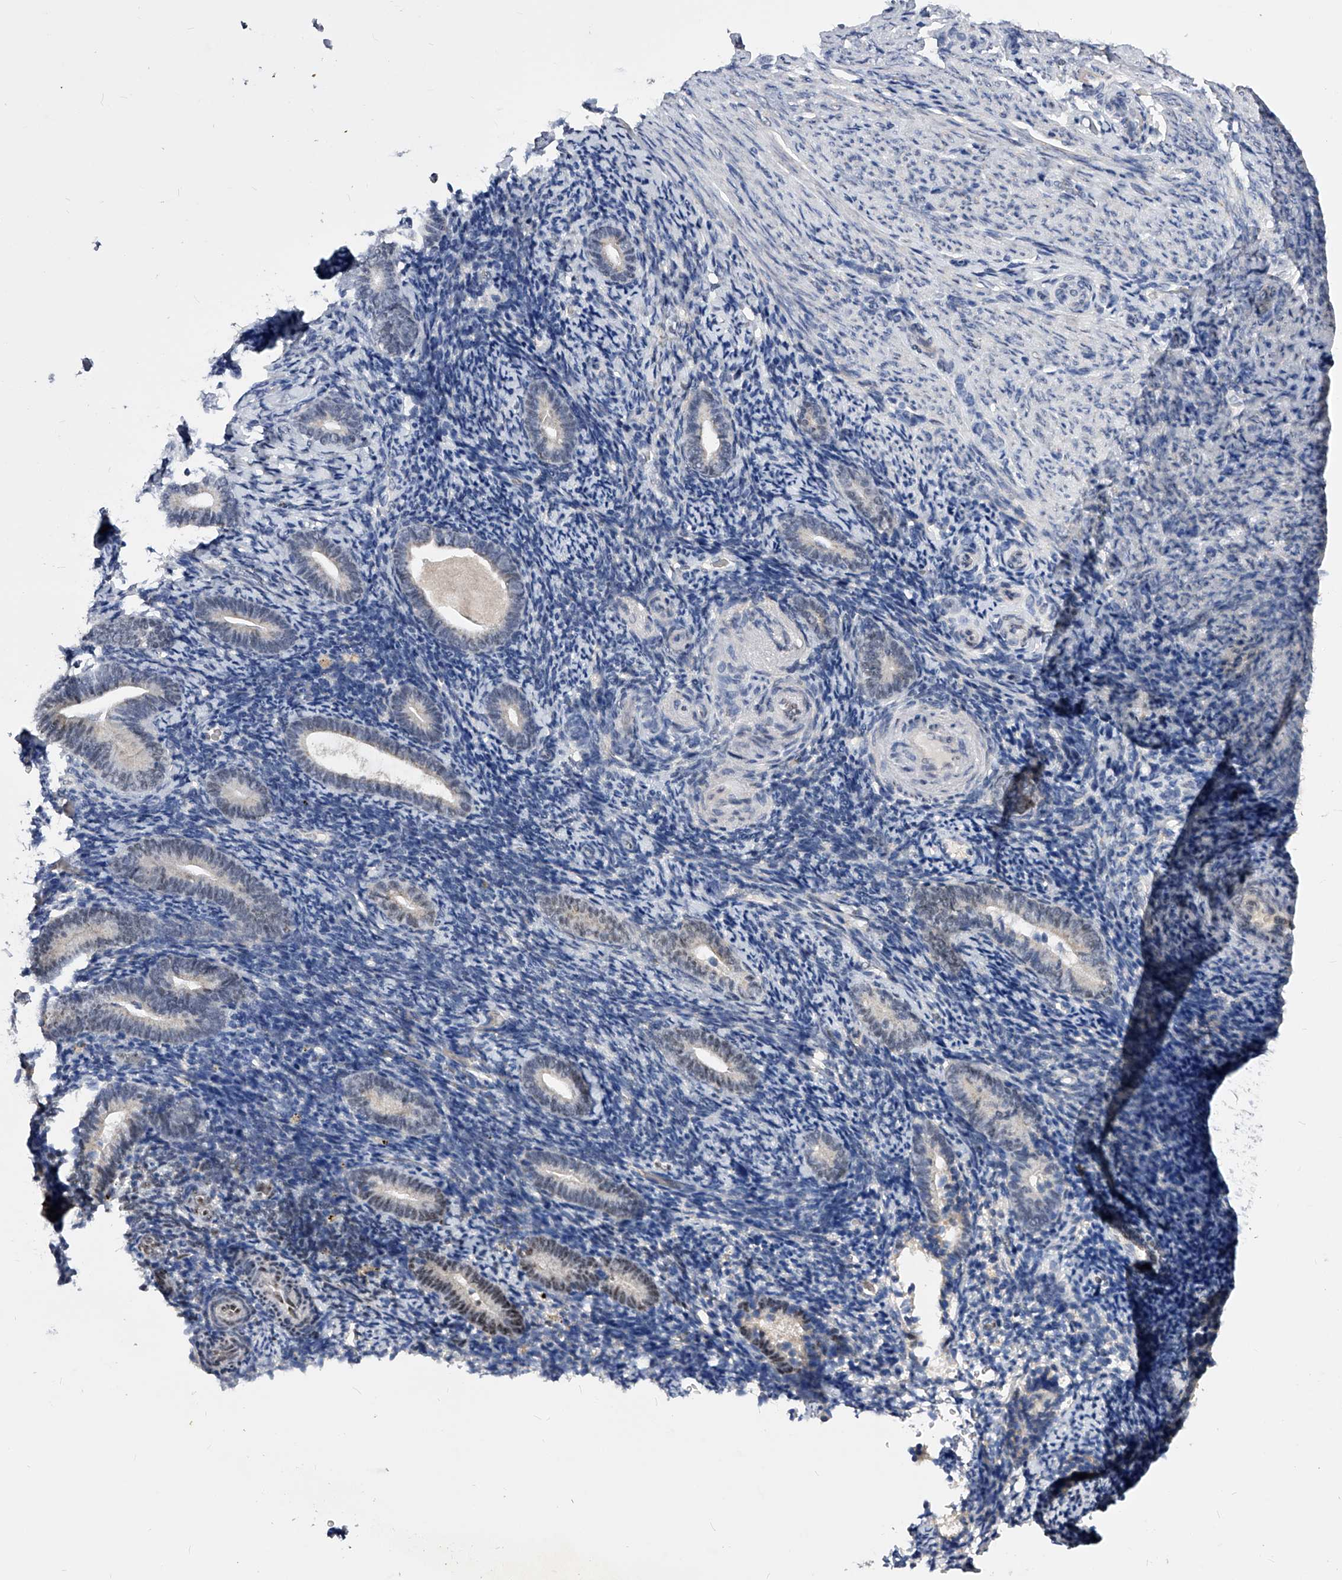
{"staining": {"intensity": "negative", "quantity": "none", "location": "none"}, "tissue": "endometrium", "cell_type": "Cells in endometrial stroma", "image_type": "normal", "snomed": [{"axis": "morphology", "description": "Normal tissue, NOS"}, {"axis": "topography", "description": "Endometrium"}], "caption": "Image shows no significant protein staining in cells in endometrial stroma of unremarkable endometrium. The staining is performed using DAB brown chromogen with nuclei counter-stained in using hematoxylin.", "gene": "ZNF529", "patient": {"sex": "female", "age": 51}}